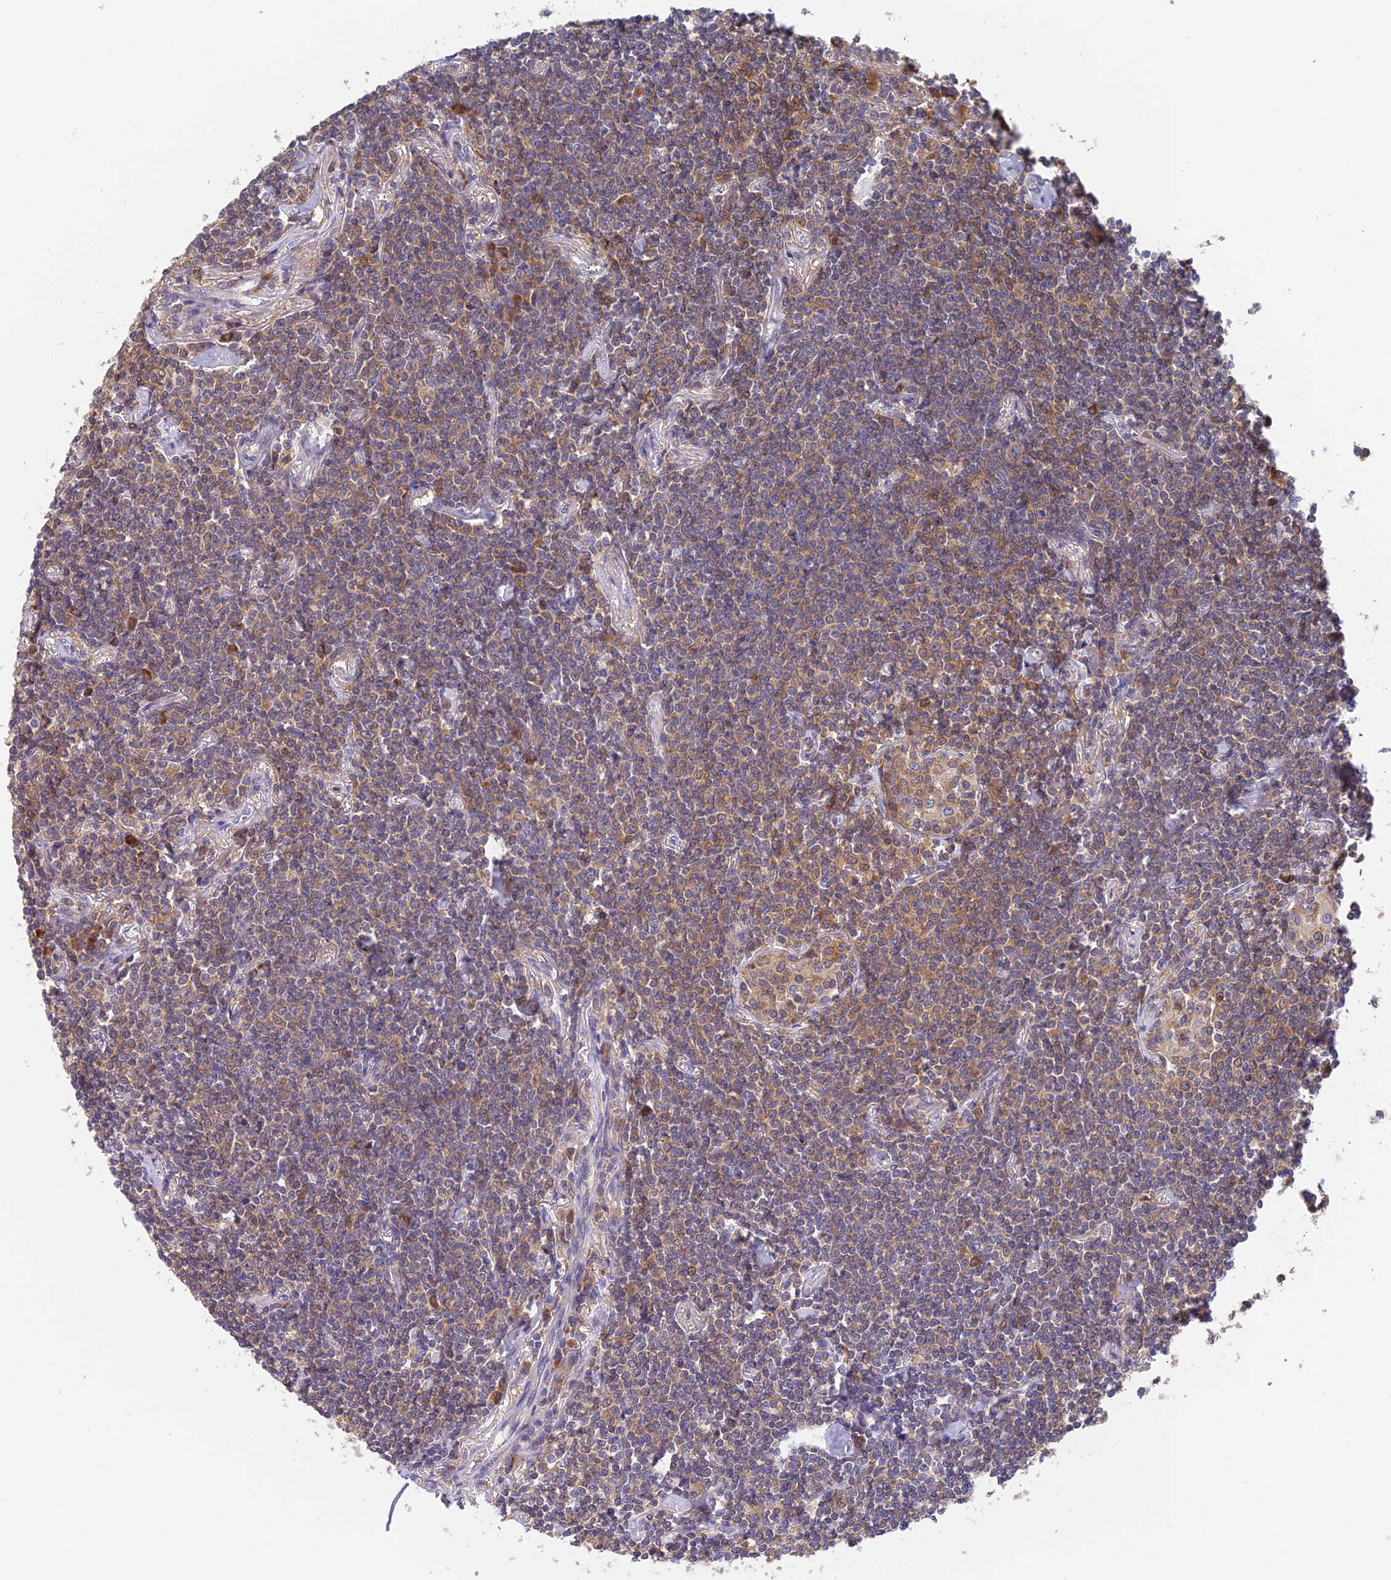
{"staining": {"intensity": "weak", "quantity": ">75%", "location": "cytoplasmic/membranous"}, "tissue": "lymphoma", "cell_type": "Tumor cells", "image_type": "cancer", "snomed": [{"axis": "morphology", "description": "Malignant lymphoma, non-Hodgkin's type, Low grade"}, {"axis": "topography", "description": "Lung"}], "caption": "Malignant lymphoma, non-Hodgkin's type (low-grade) stained with immunohistochemistry demonstrates weak cytoplasmic/membranous expression in about >75% of tumor cells.", "gene": "IPO5", "patient": {"sex": "female", "age": 71}}